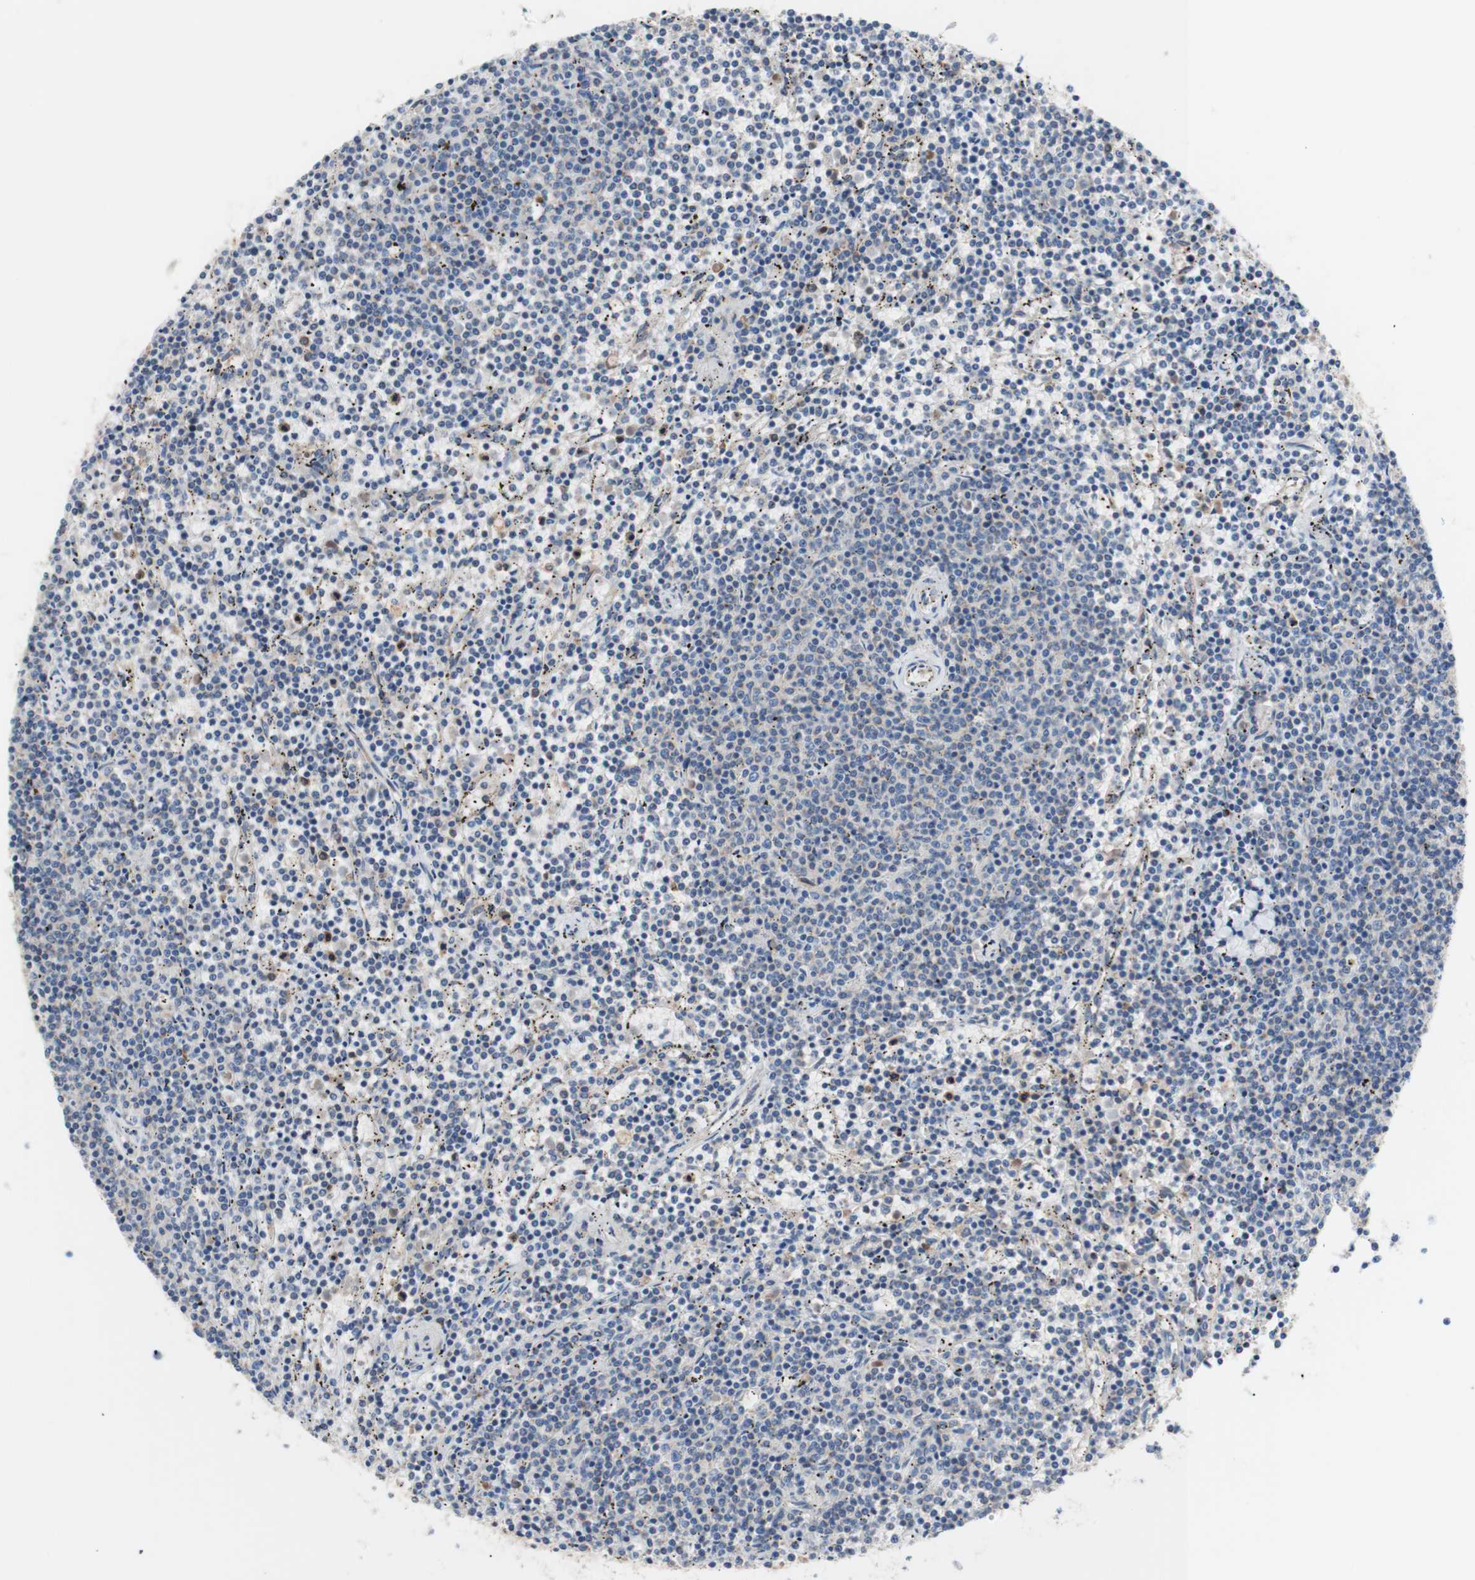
{"staining": {"intensity": "negative", "quantity": "none", "location": "none"}, "tissue": "lymphoma", "cell_type": "Tumor cells", "image_type": "cancer", "snomed": [{"axis": "morphology", "description": "Malignant lymphoma, non-Hodgkin's type, Low grade"}, {"axis": "topography", "description": "Spleen"}], "caption": "Immunohistochemical staining of human low-grade malignant lymphoma, non-Hodgkin's type demonstrates no significant expression in tumor cells.", "gene": "FMR1", "patient": {"sex": "female", "age": 50}}